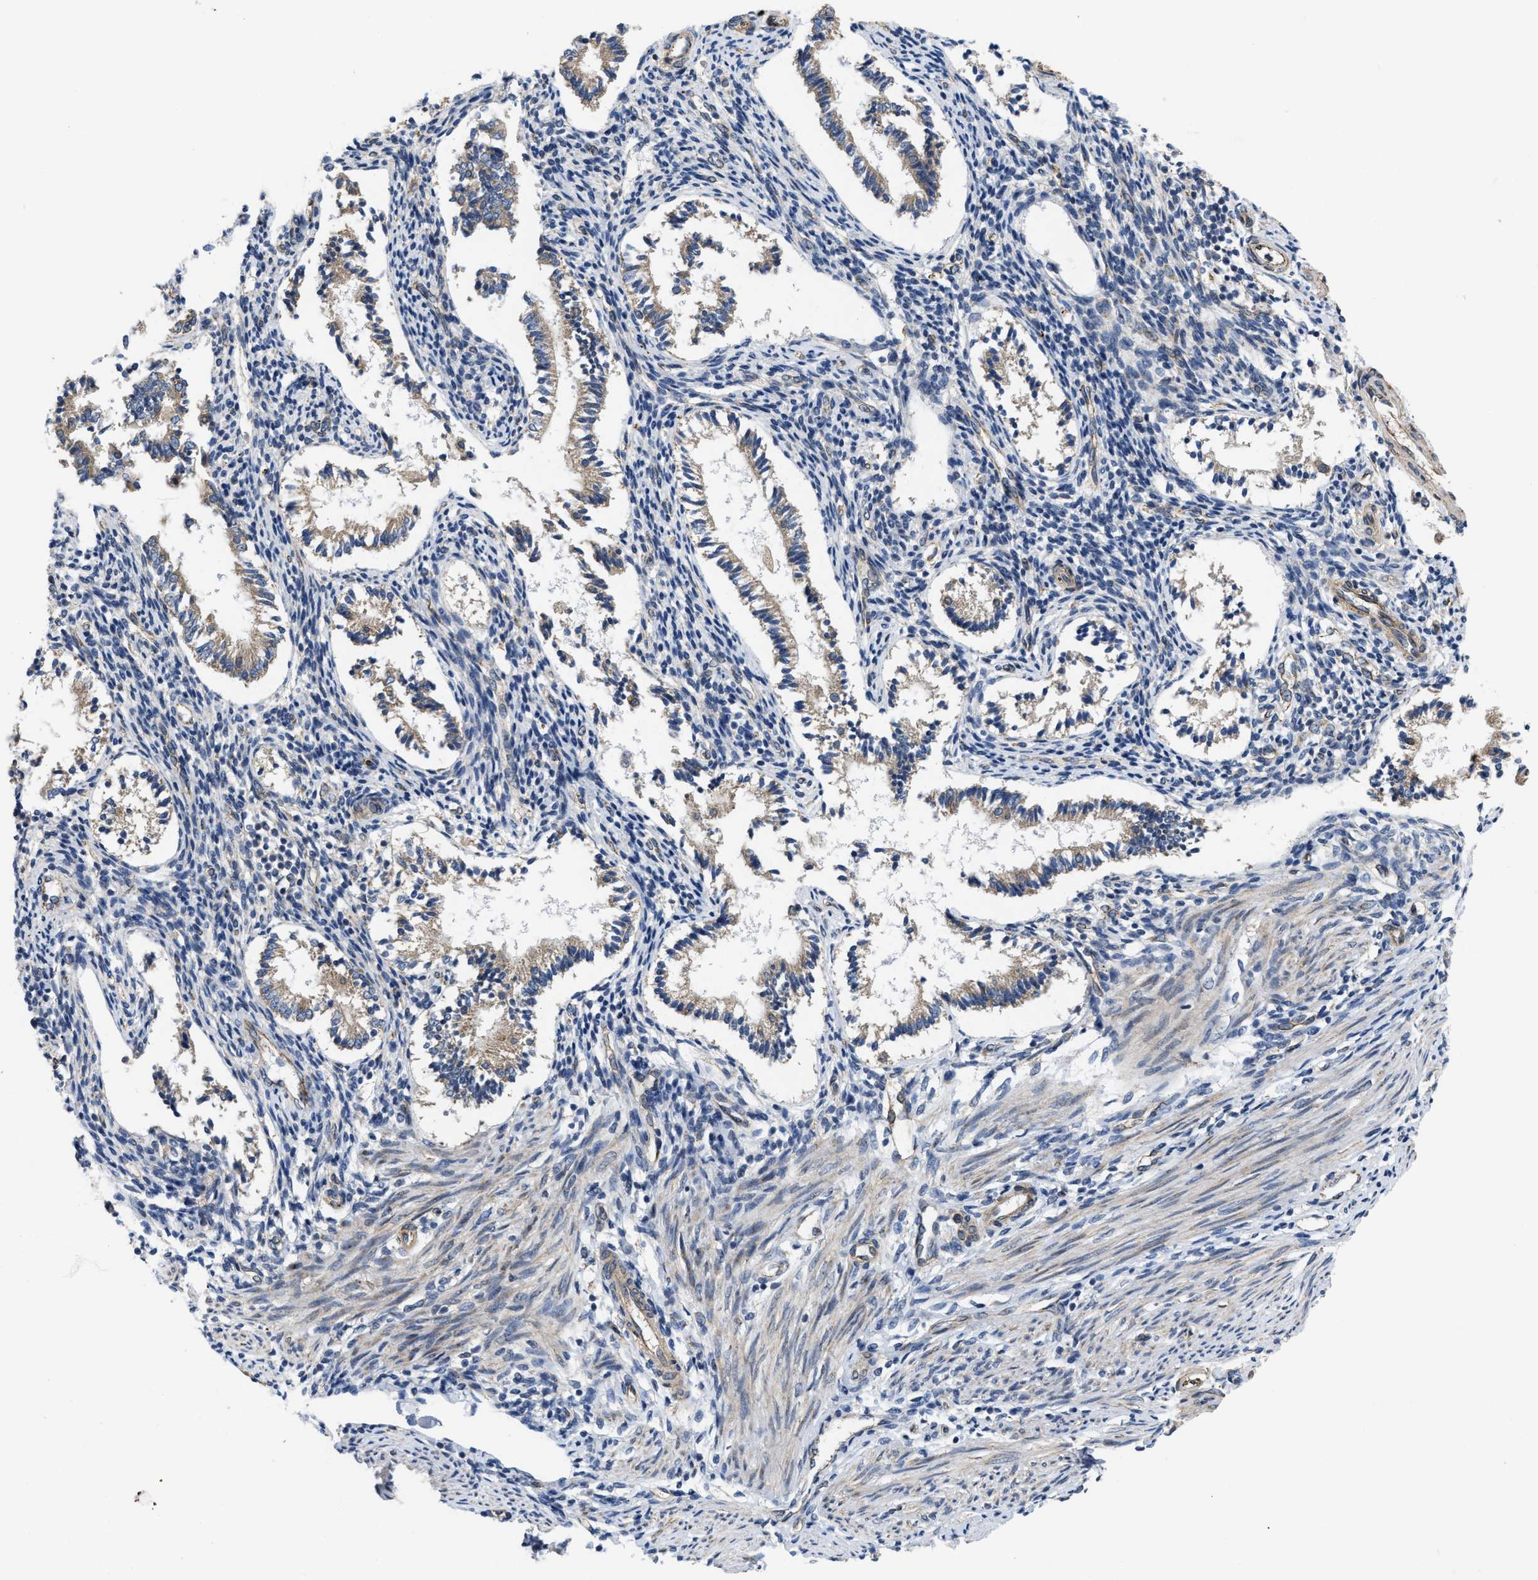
{"staining": {"intensity": "weak", "quantity": "<25%", "location": "cytoplasmic/membranous"}, "tissue": "endometrium", "cell_type": "Cells in endometrial stroma", "image_type": "normal", "snomed": [{"axis": "morphology", "description": "Normal tissue, NOS"}, {"axis": "topography", "description": "Endometrium"}], "caption": "Immunohistochemistry micrograph of normal endometrium: endometrium stained with DAB (3,3'-diaminobenzidine) shows no significant protein staining in cells in endometrial stroma.", "gene": "EOGT", "patient": {"sex": "female", "age": 42}}